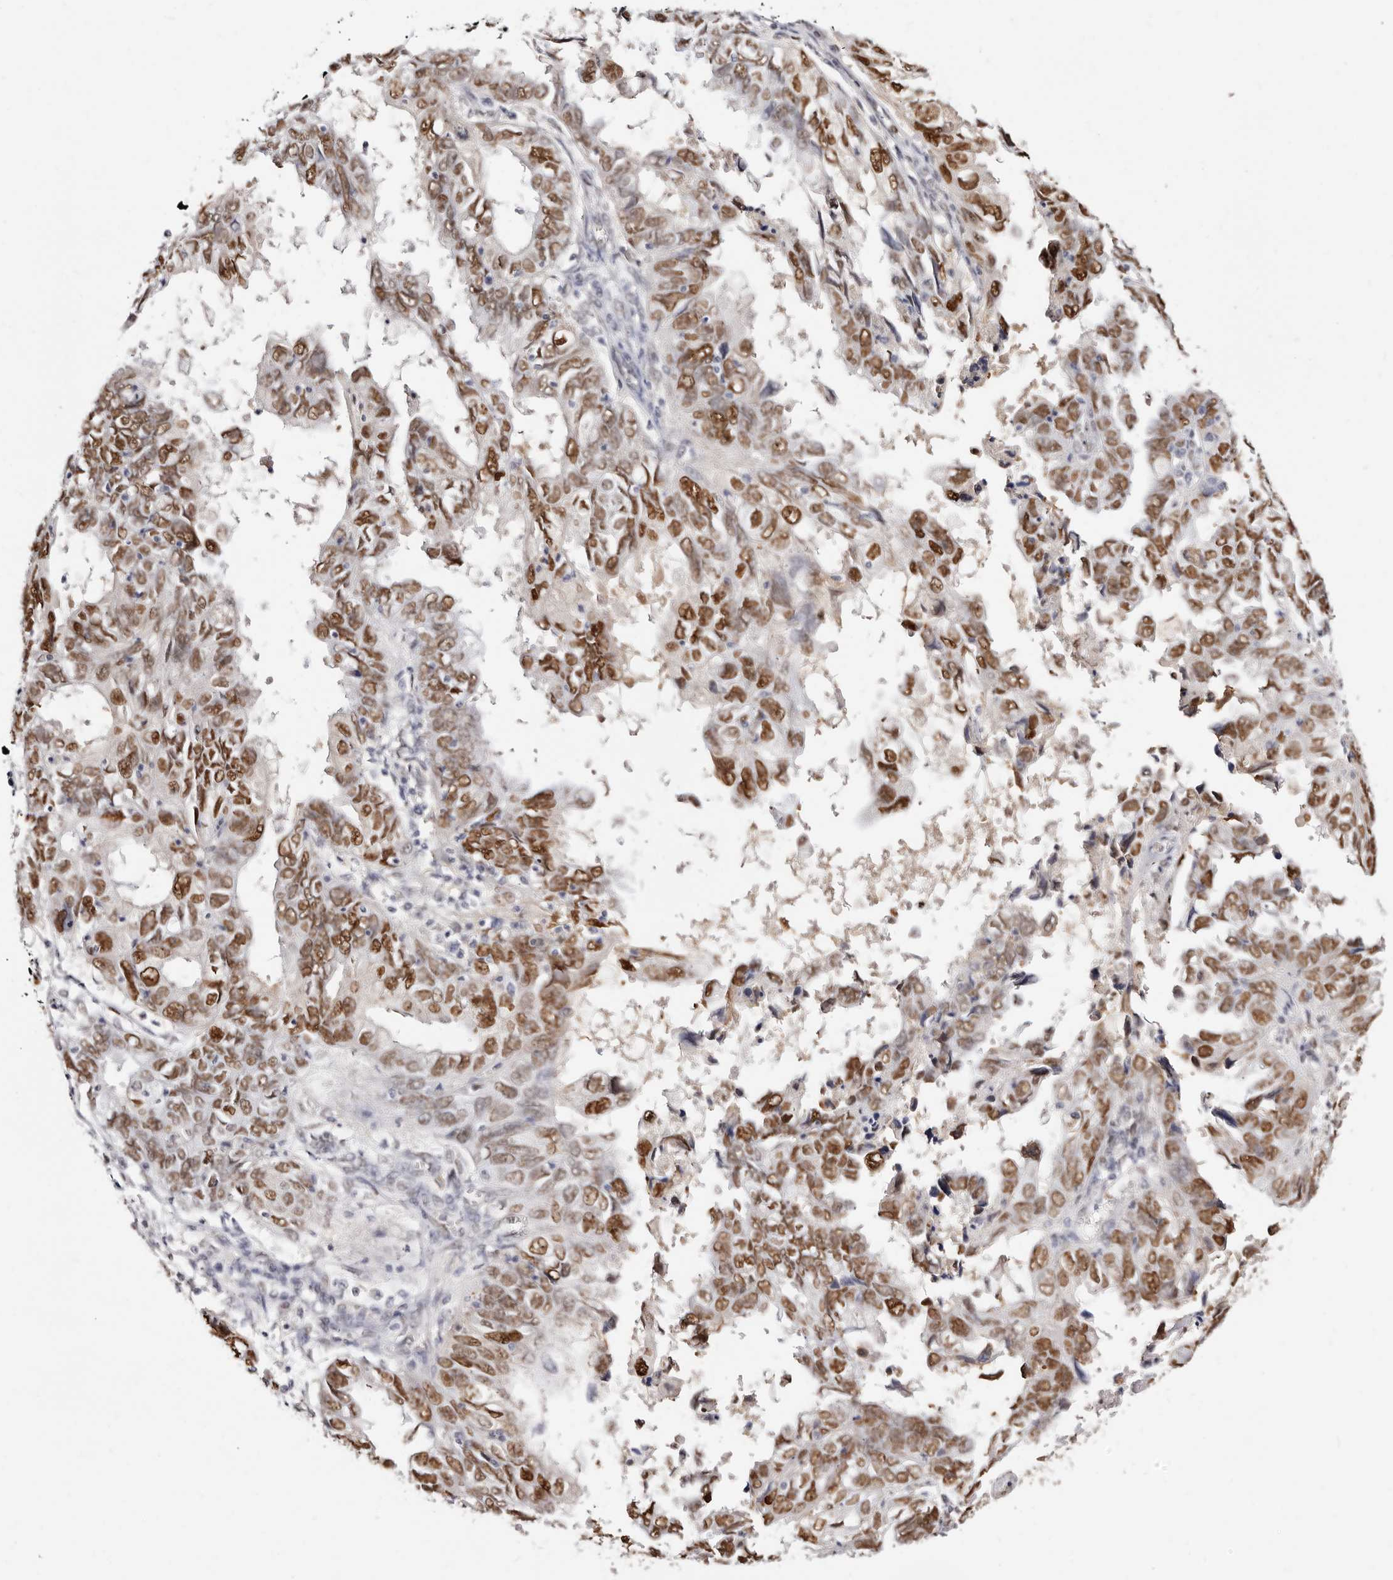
{"staining": {"intensity": "moderate", "quantity": ">75%", "location": "nuclear"}, "tissue": "endometrial cancer", "cell_type": "Tumor cells", "image_type": "cancer", "snomed": [{"axis": "morphology", "description": "Adenocarcinoma, NOS"}, {"axis": "topography", "description": "Uterus"}], "caption": "This photomicrograph exhibits immunohistochemistry staining of adenocarcinoma (endometrial), with medium moderate nuclear staining in approximately >75% of tumor cells.", "gene": "TKT", "patient": {"sex": "female", "age": 77}}